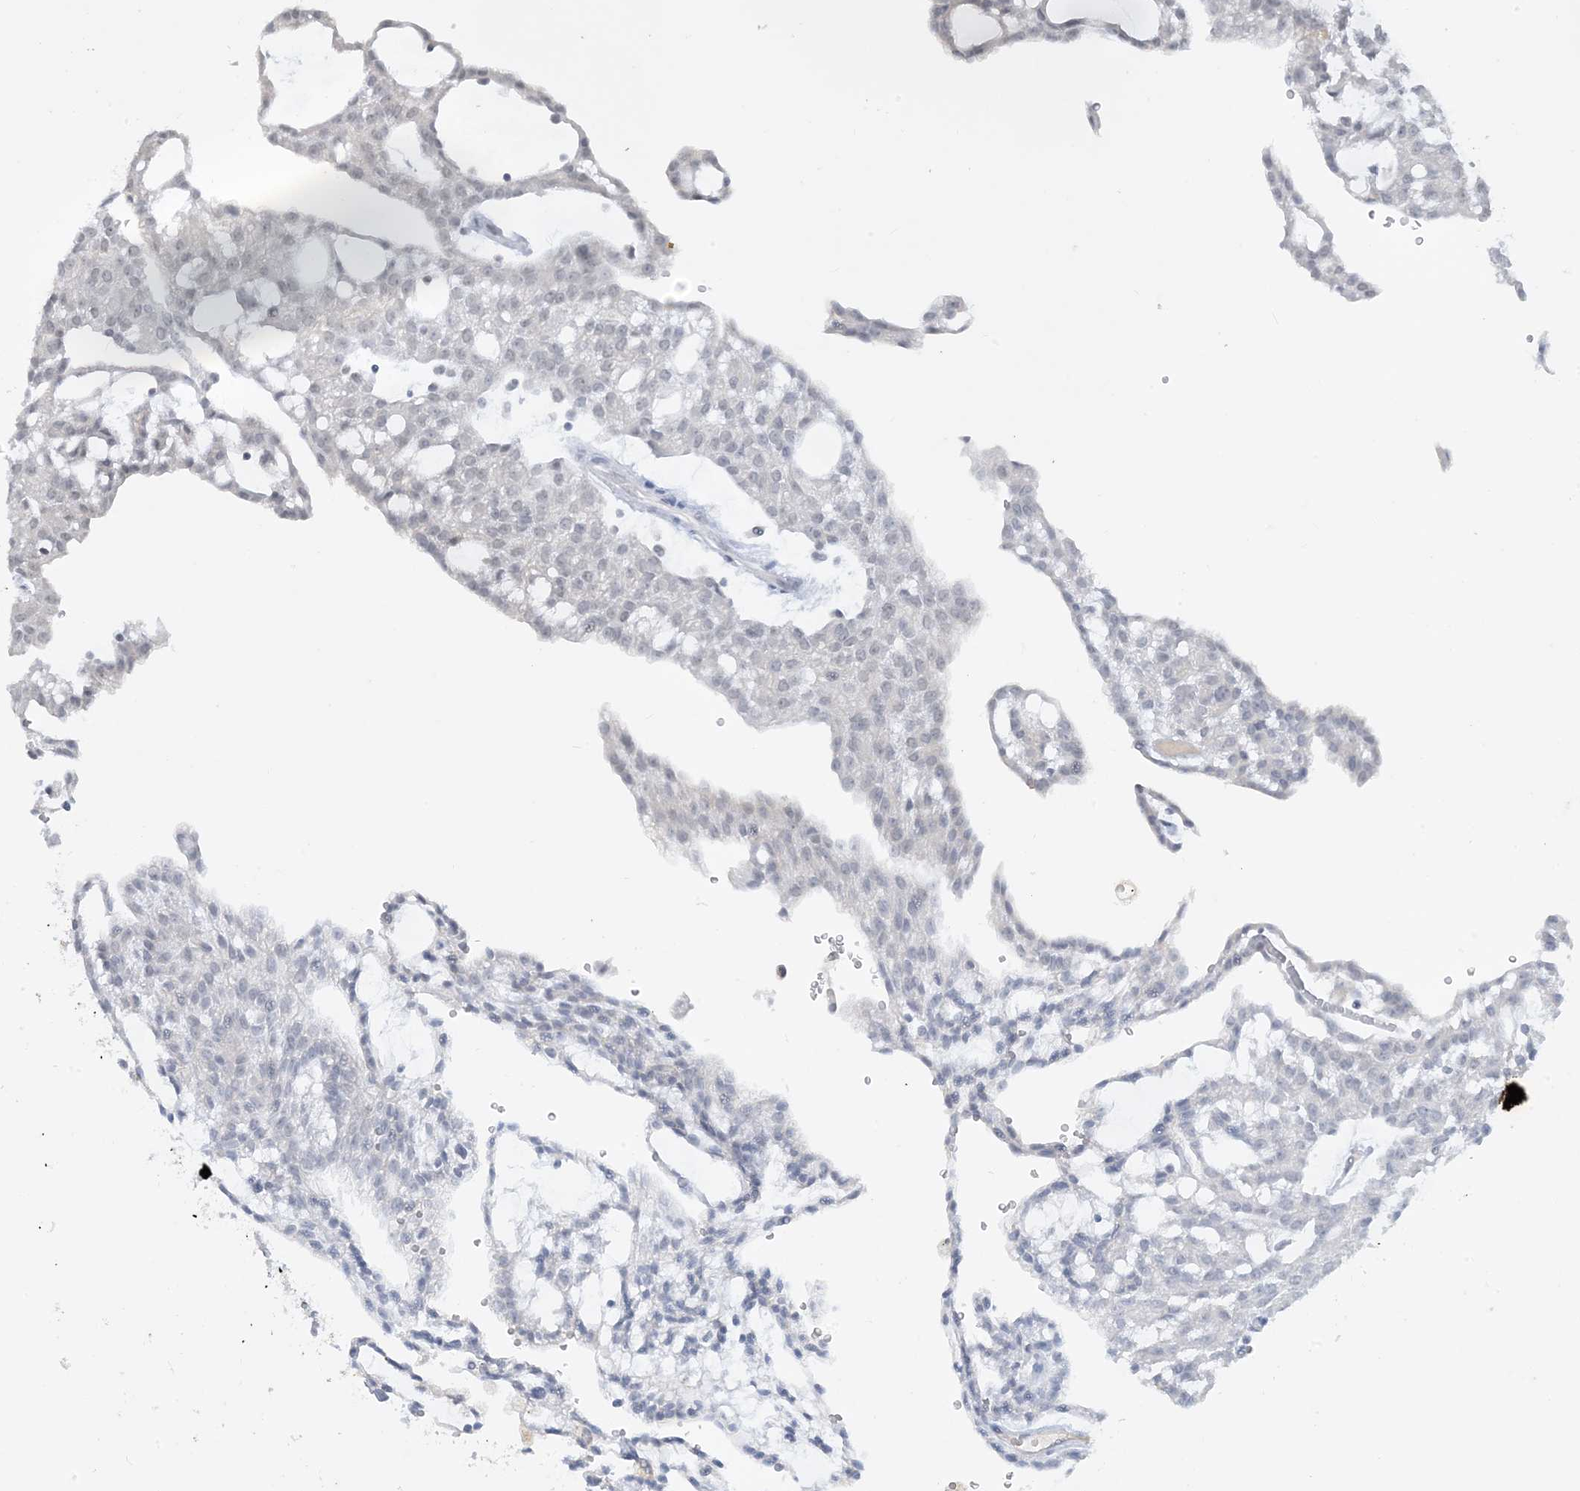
{"staining": {"intensity": "negative", "quantity": "none", "location": "none"}, "tissue": "renal cancer", "cell_type": "Tumor cells", "image_type": "cancer", "snomed": [{"axis": "morphology", "description": "Adenocarcinoma, NOS"}, {"axis": "topography", "description": "Kidney"}], "caption": "Immunohistochemical staining of human renal cancer shows no significant positivity in tumor cells.", "gene": "ZNF674", "patient": {"sex": "male", "age": 63}}